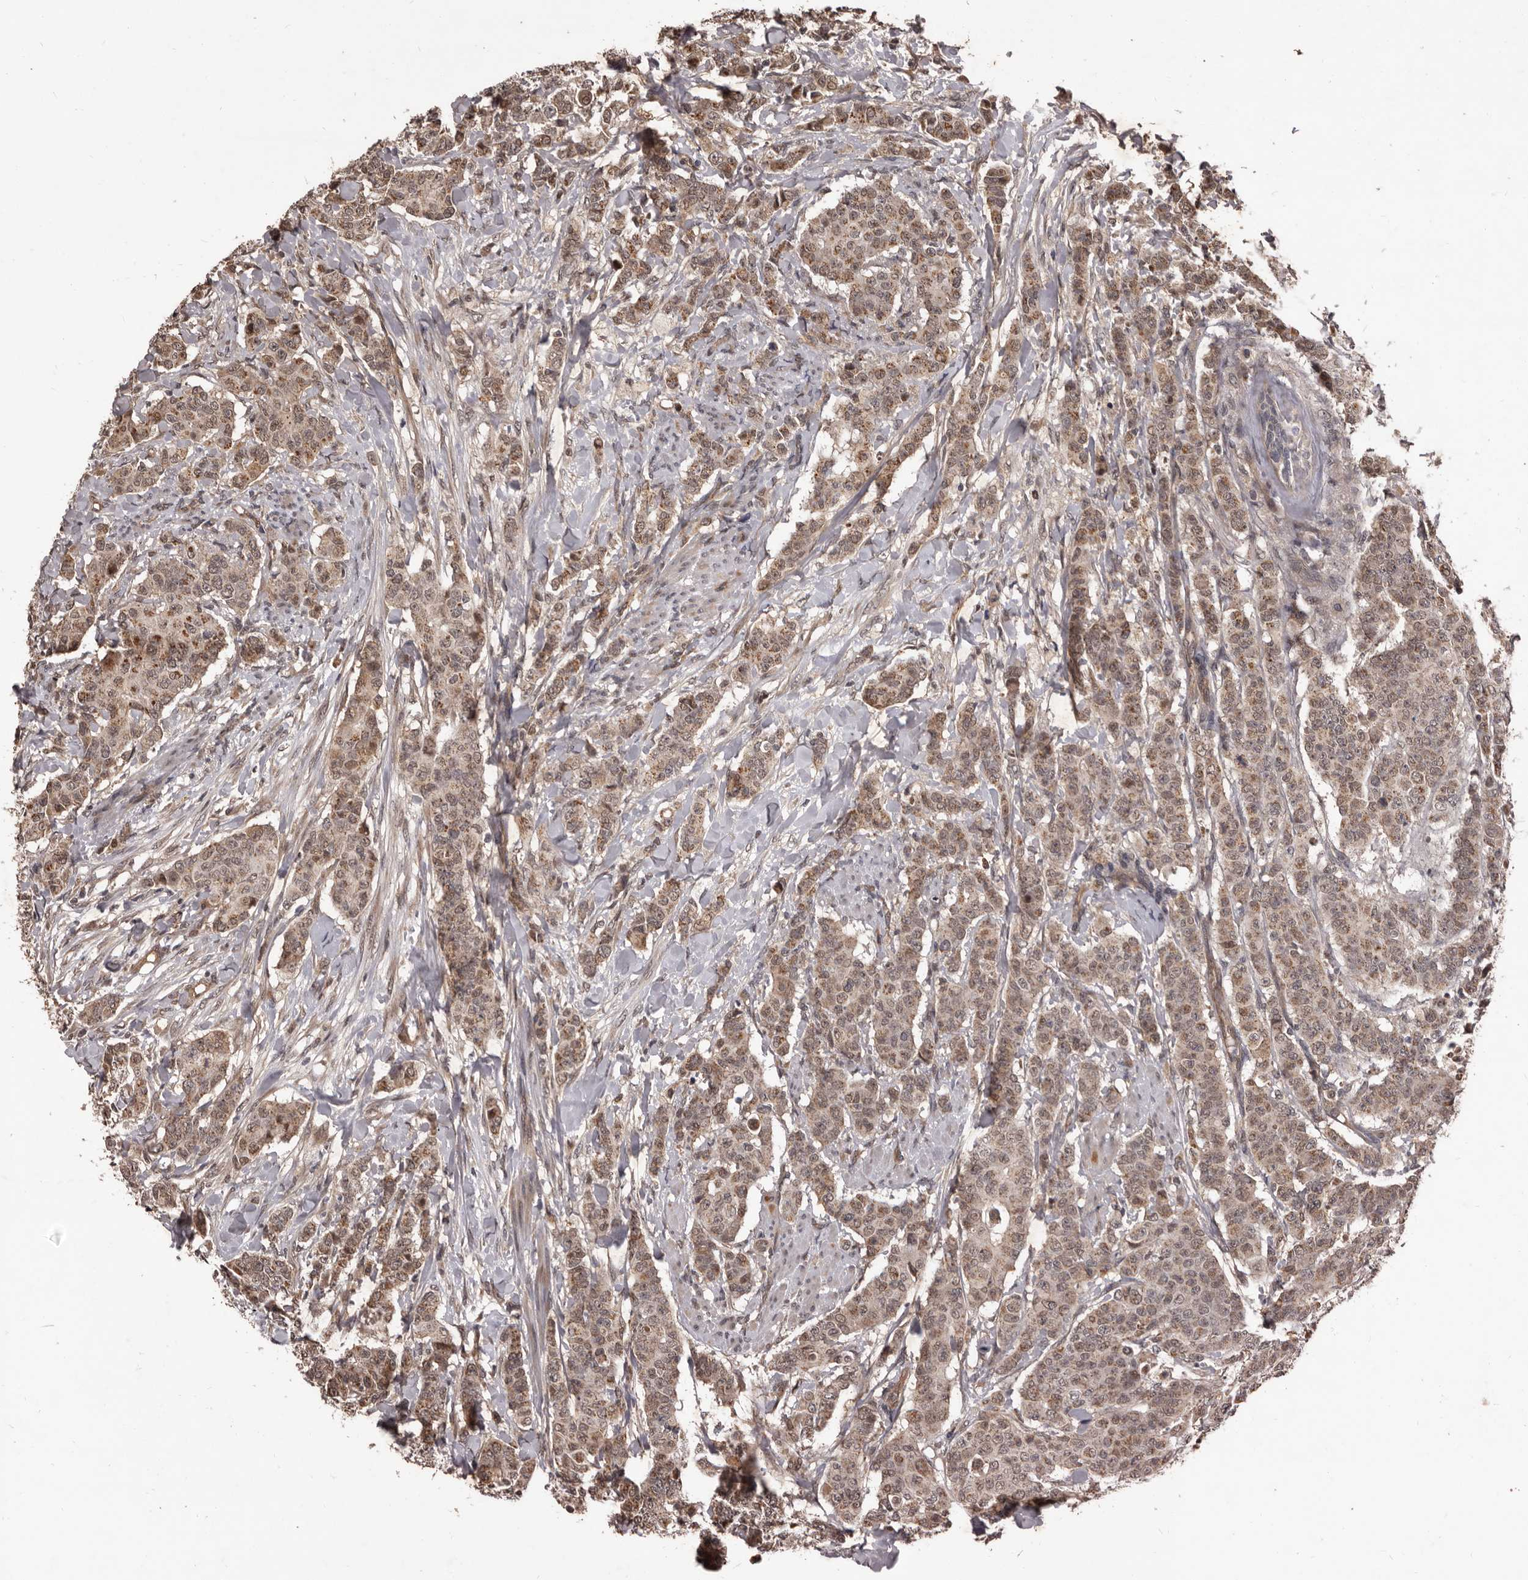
{"staining": {"intensity": "moderate", "quantity": ">75%", "location": "cytoplasmic/membranous"}, "tissue": "breast cancer", "cell_type": "Tumor cells", "image_type": "cancer", "snomed": [{"axis": "morphology", "description": "Duct carcinoma"}, {"axis": "topography", "description": "Breast"}], "caption": "Protein expression analysis of breast infiltrating ductal carcinoma shows moderate cytoplasmic/membranous staining in approximately >75% of tumor cells.", "gene": "AHR", "patient": {"sex": "female", "age": 40}}